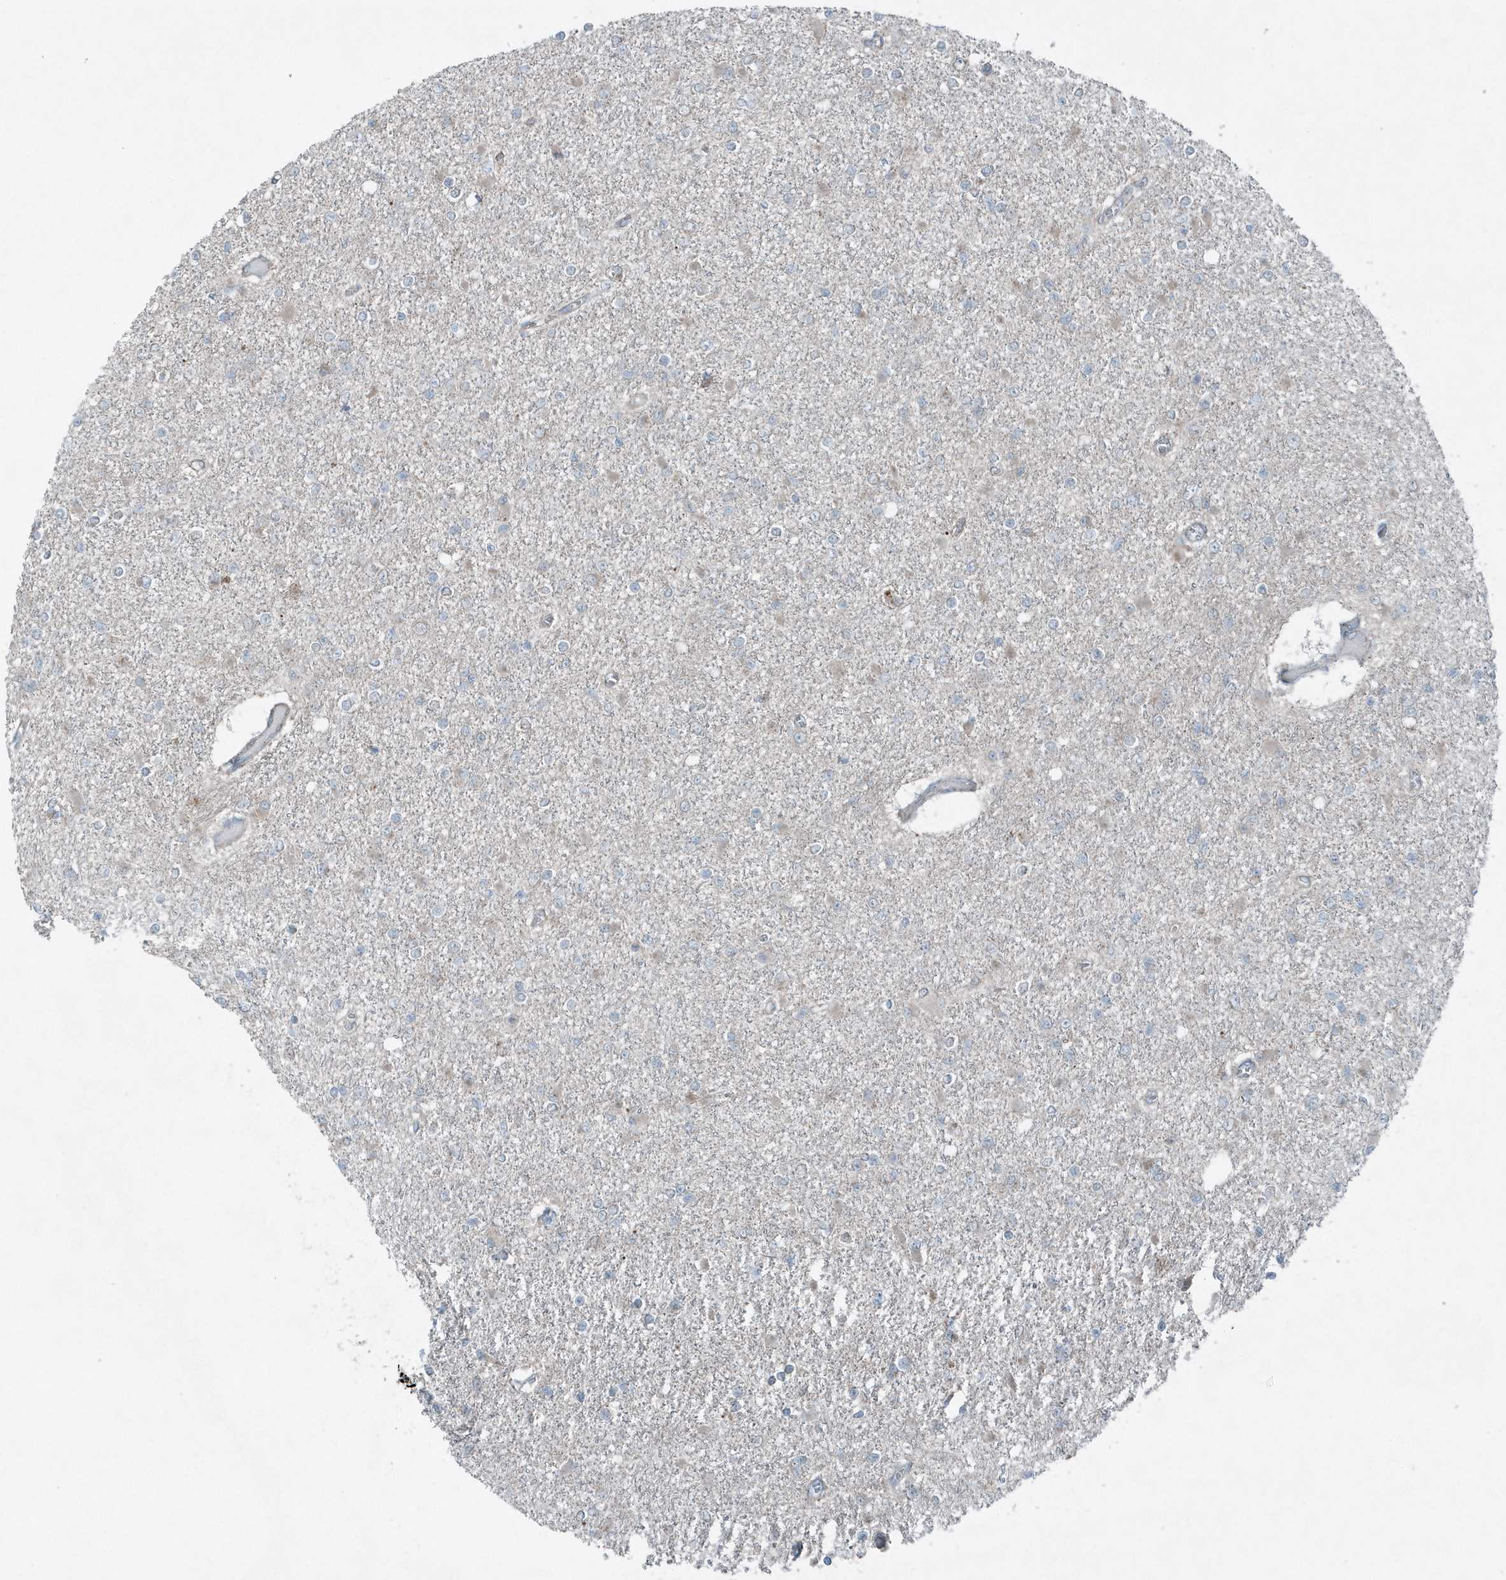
{"staining": {"intensity": "negative", "quantity": "none", "location": "none"}, "tissue": "glioma", "cell_type": "Tumor cells", "image_type": "cancer", "snomed": [{"axis": "morphology", "description": "Glioma, malignant, Low grade"}, {"axis": "topography", "description": "Brain"}], "caption": "An image of low-grade glioma (malignant) stained for a protein displays no brown staining in tumor cells.", "gene": "GCC2", "patient": {"sex": "female", "age": 22}}